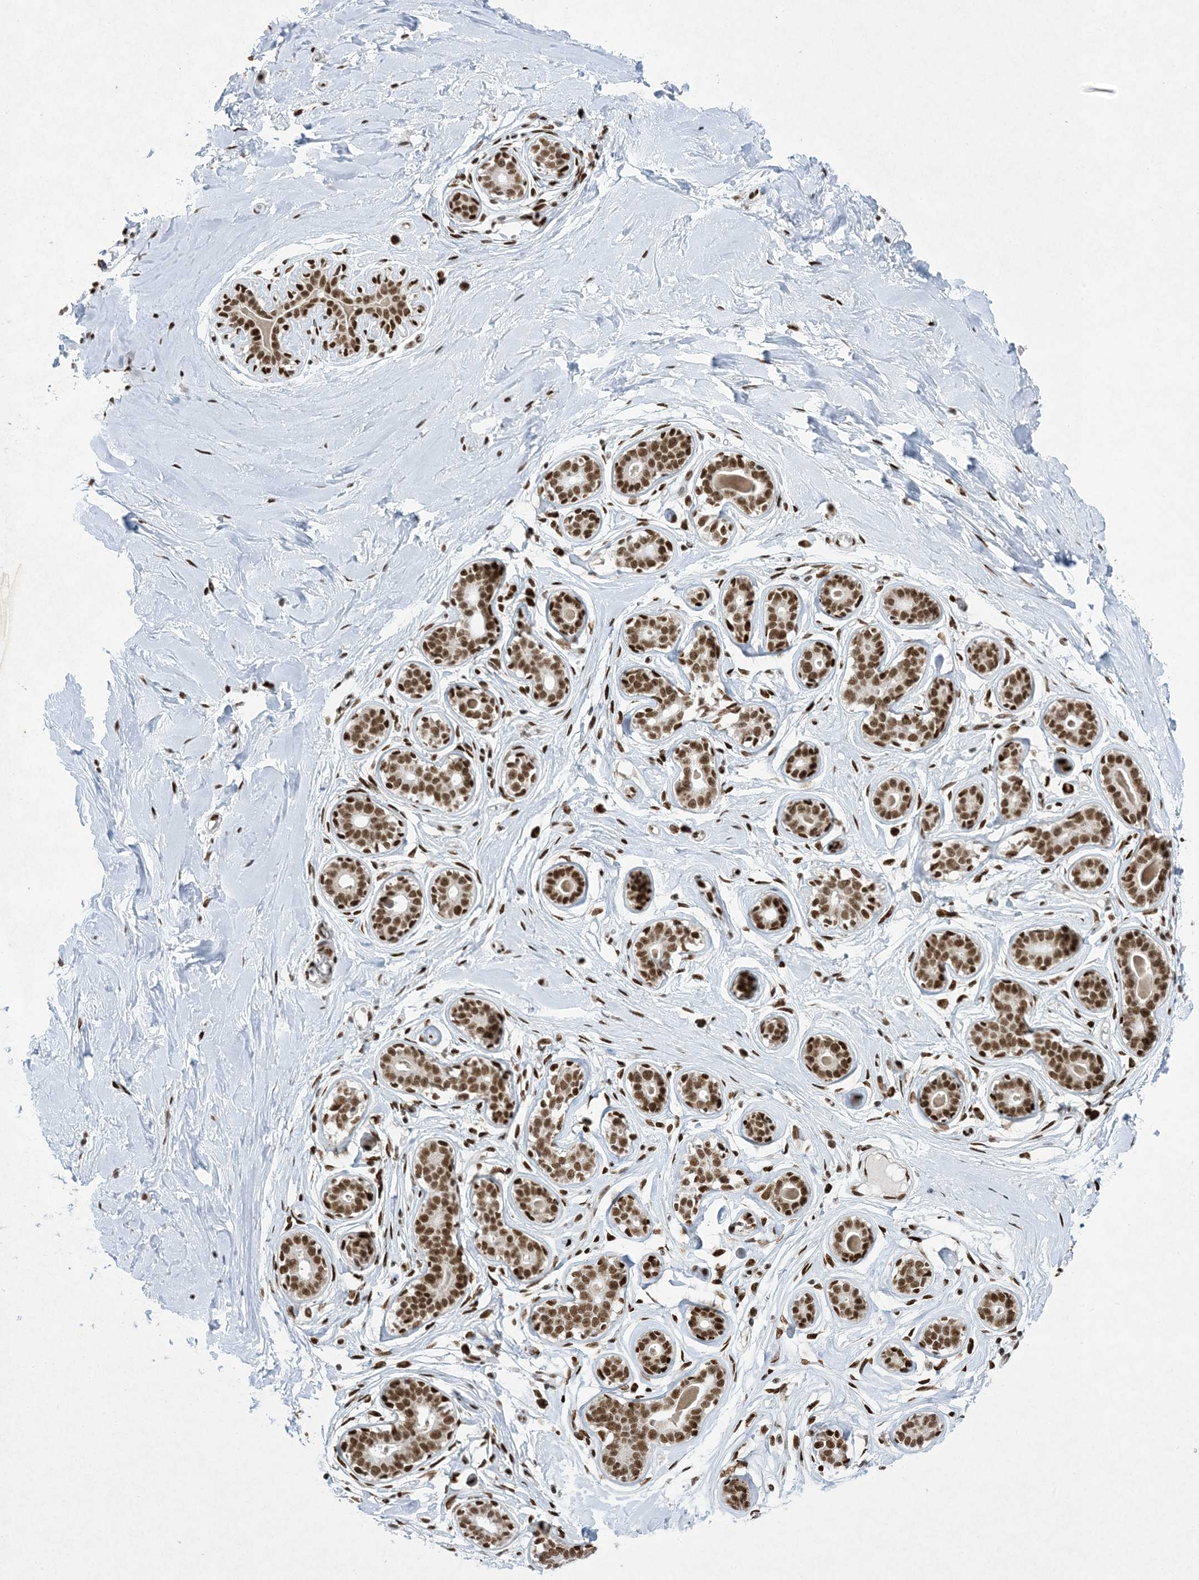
{"staining": {"intensity": "moderate", "quantity": ">75%", "location": "nuclear"}, "tissue": "breast", "cell_type": "Adipocytes", "image_type": "normal", "snomed": [{"axis": "morphology", "description": "Normal tissue, NOS"}, {"axis": "morphology", "description": "Adenoma, NOS"}, {"axis": "topography", "description": "Breast"}], "caption": "High-power microscopy captured an immunohistochemistry (IHC) image of benign breast, revealing moderate nuclear expression in approximately >75% of adipocytes. (Stains: DAB (3,3'-diaminobenzidine) in brown, nuclei in blue, Microscopy: brightfield microscopy at high magnification).", "gene": "PKNOX2", "patient": {"sex": "female", "age": 23}}